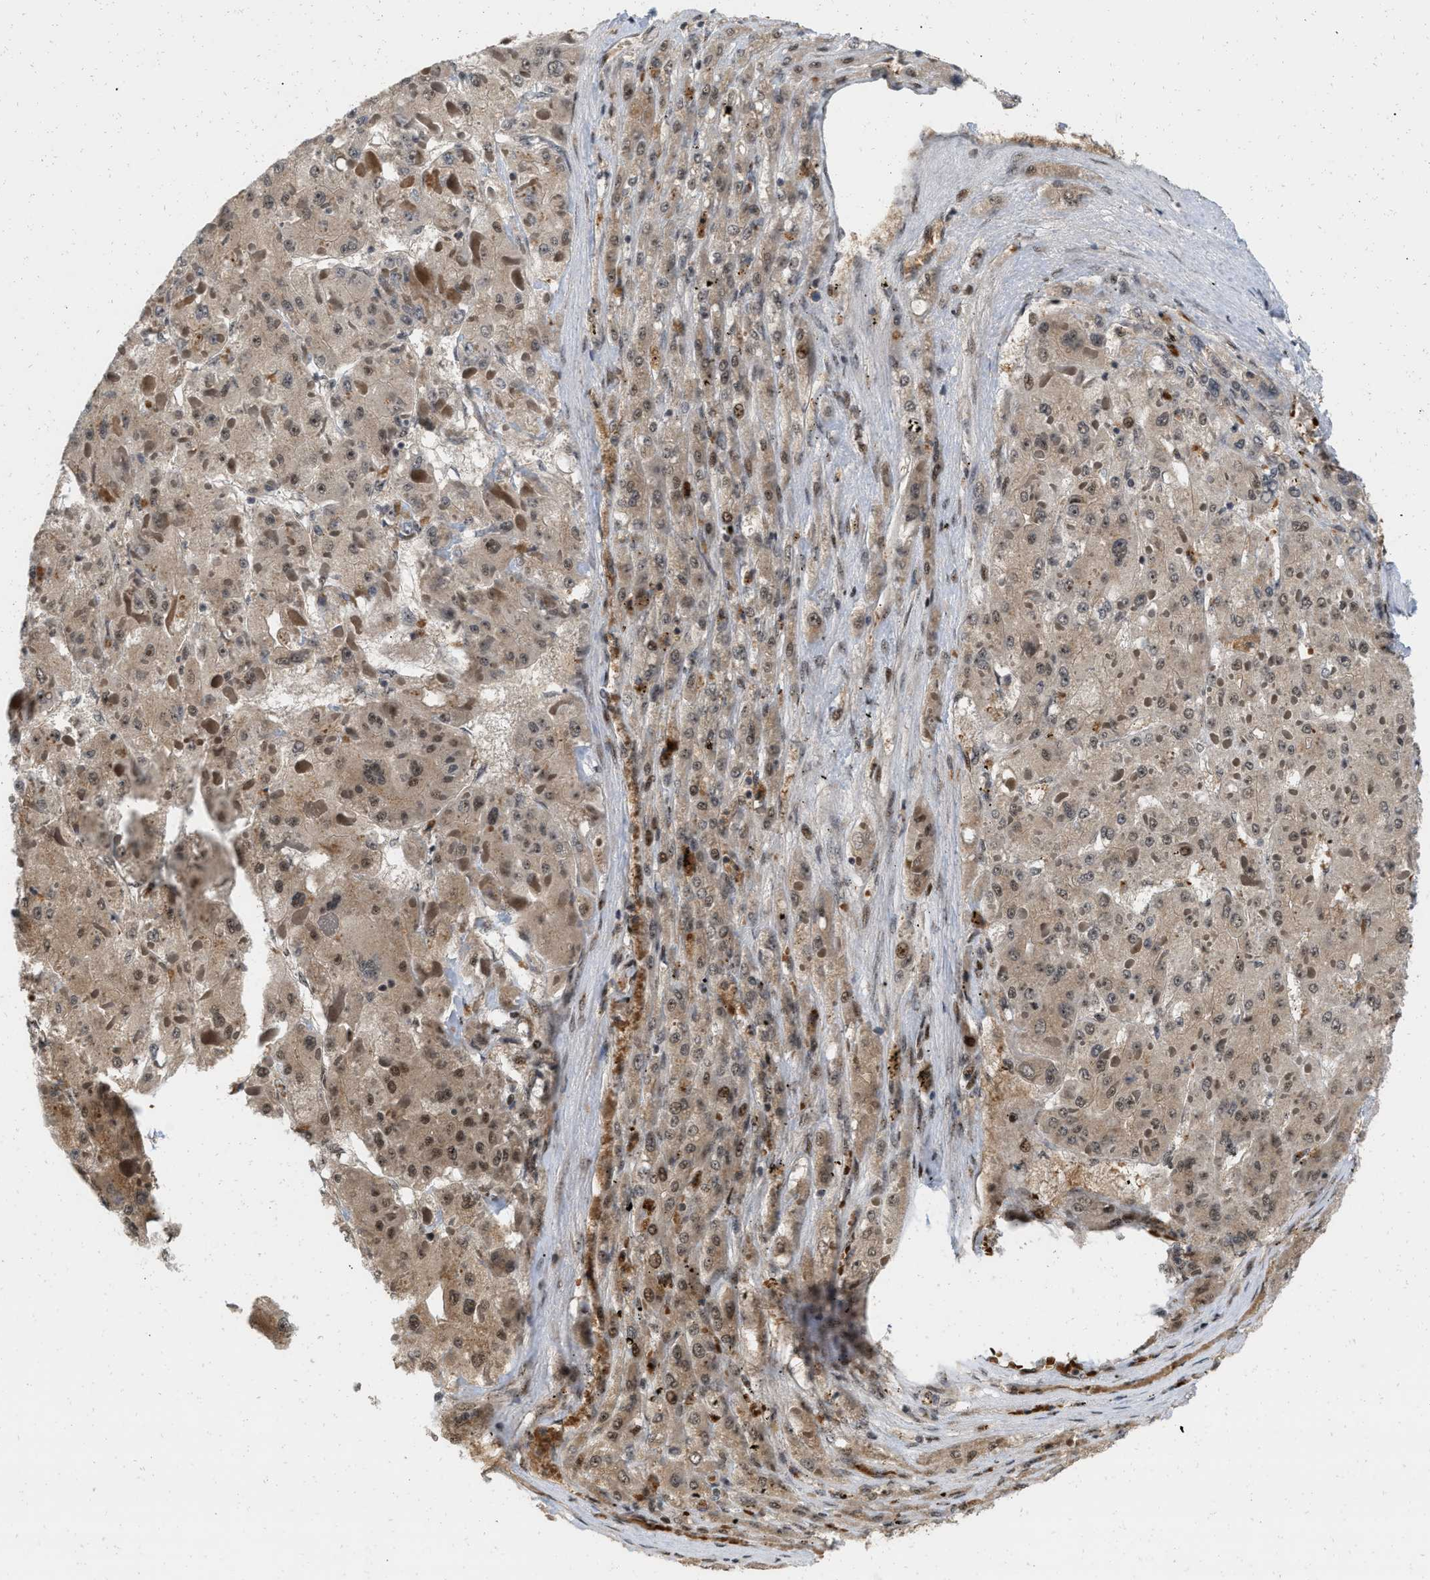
{"staining": {"intensity": "moderate", "quantity": "25%-75%", "location": "cytoplasmic/membranous,nuclear"}, "tissue": "liver cancer", "cell_type": "Tumor cells", "image_type": "cancer", "snomed": [{"axis": "morphology", "description": "Carcinoma, Hepatocellular, NOS"}, {"axis": "topography", "description": "Liver"}], "caption": "Immunohistochemical staining of human hepatocellular carcinoma (liver) displays medium levels of moderate cytoplasmic/membranous and nuclear protein staining in about 25%-75% of tumor cells. The staining was performed using DAB (3,3'-diaminobenzidine), with brown indicating positive protein expression. Nuclei are stained blue with hematoxylin.", "gene": "ANKRD11", "patient": {"sex": "female", "age": 73}}